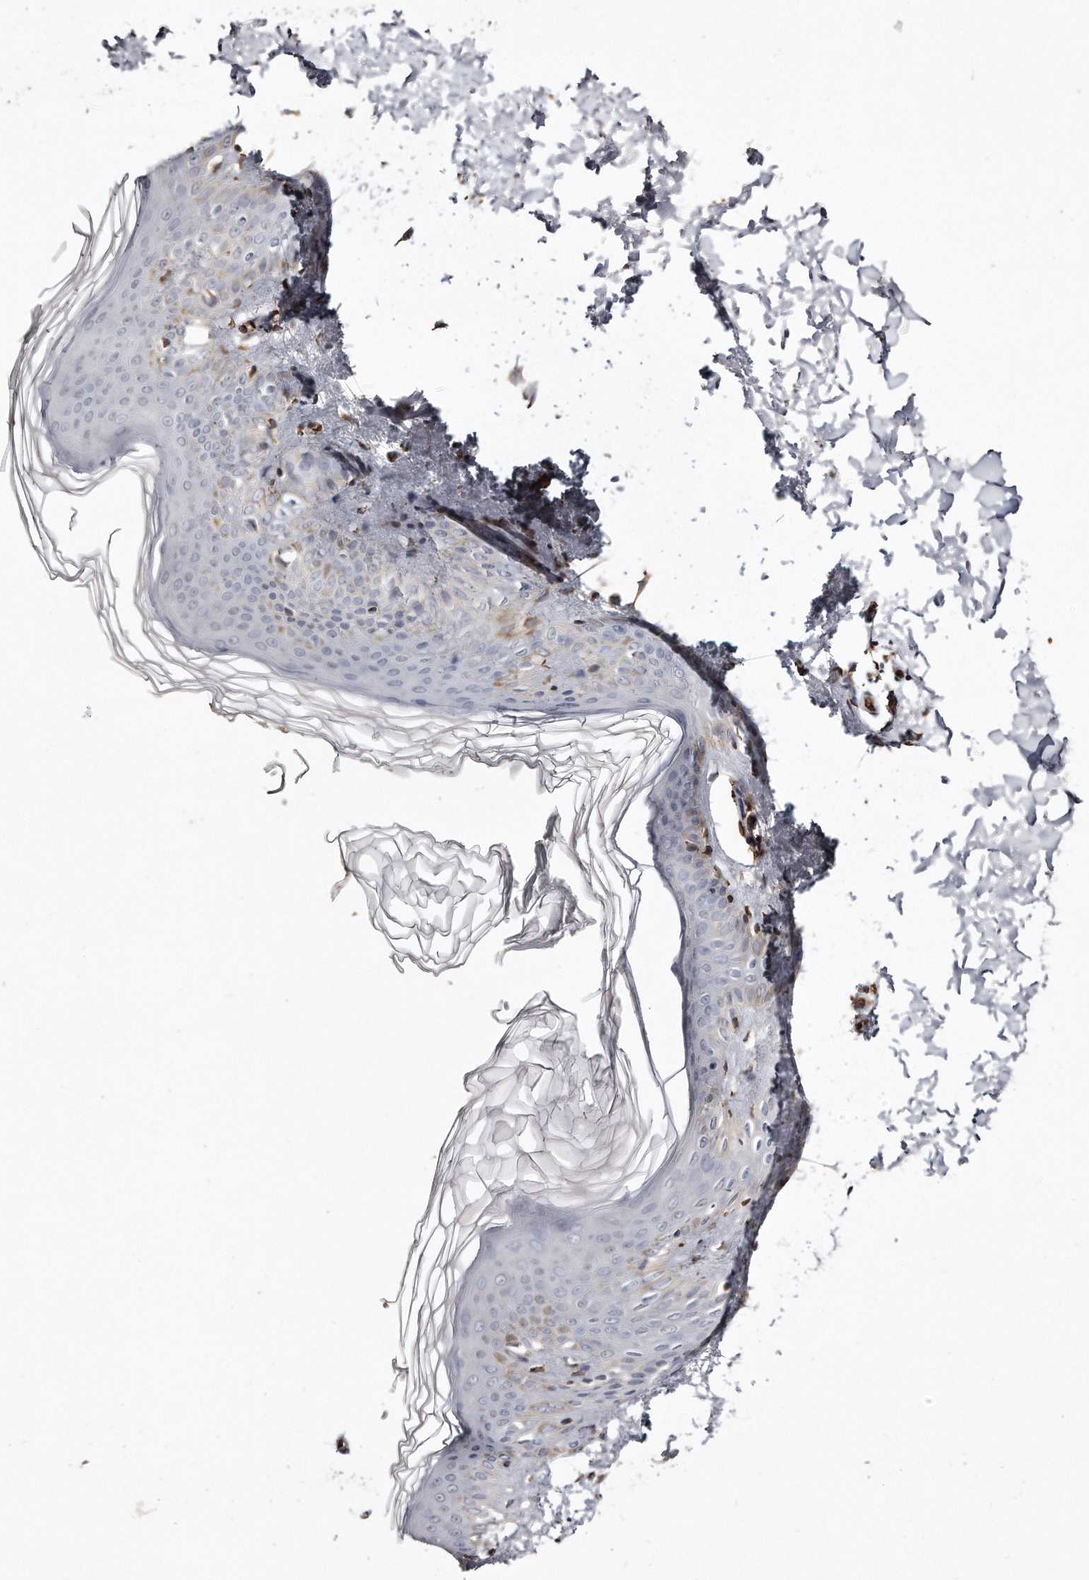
{"staining": {"intensity": "moderate", "quantity": ">75%", "location": "cytoplasmic/membranous"}, "tissue": "skin", "cell_type": "Fibroblasts", "image_type": "normal", "snomed": [{"axis": "morphology", "description": "Normal tissue, NOS"}, {"axis": "morphology", "description": "Neoplasm, benign, NOS"}, {"axis": "topography", "description": "Skin"}, {"axis": "topography", "description": "Soft tissue"}], "caption": "Immunohistochemical staining of normal skin exhibits medium levels of moderate cytoplasmic/membranous positivity in about >75% of fibroblasts.", "gene": "ZYG11A", "patient": {"sex": "male", "age": 26}}